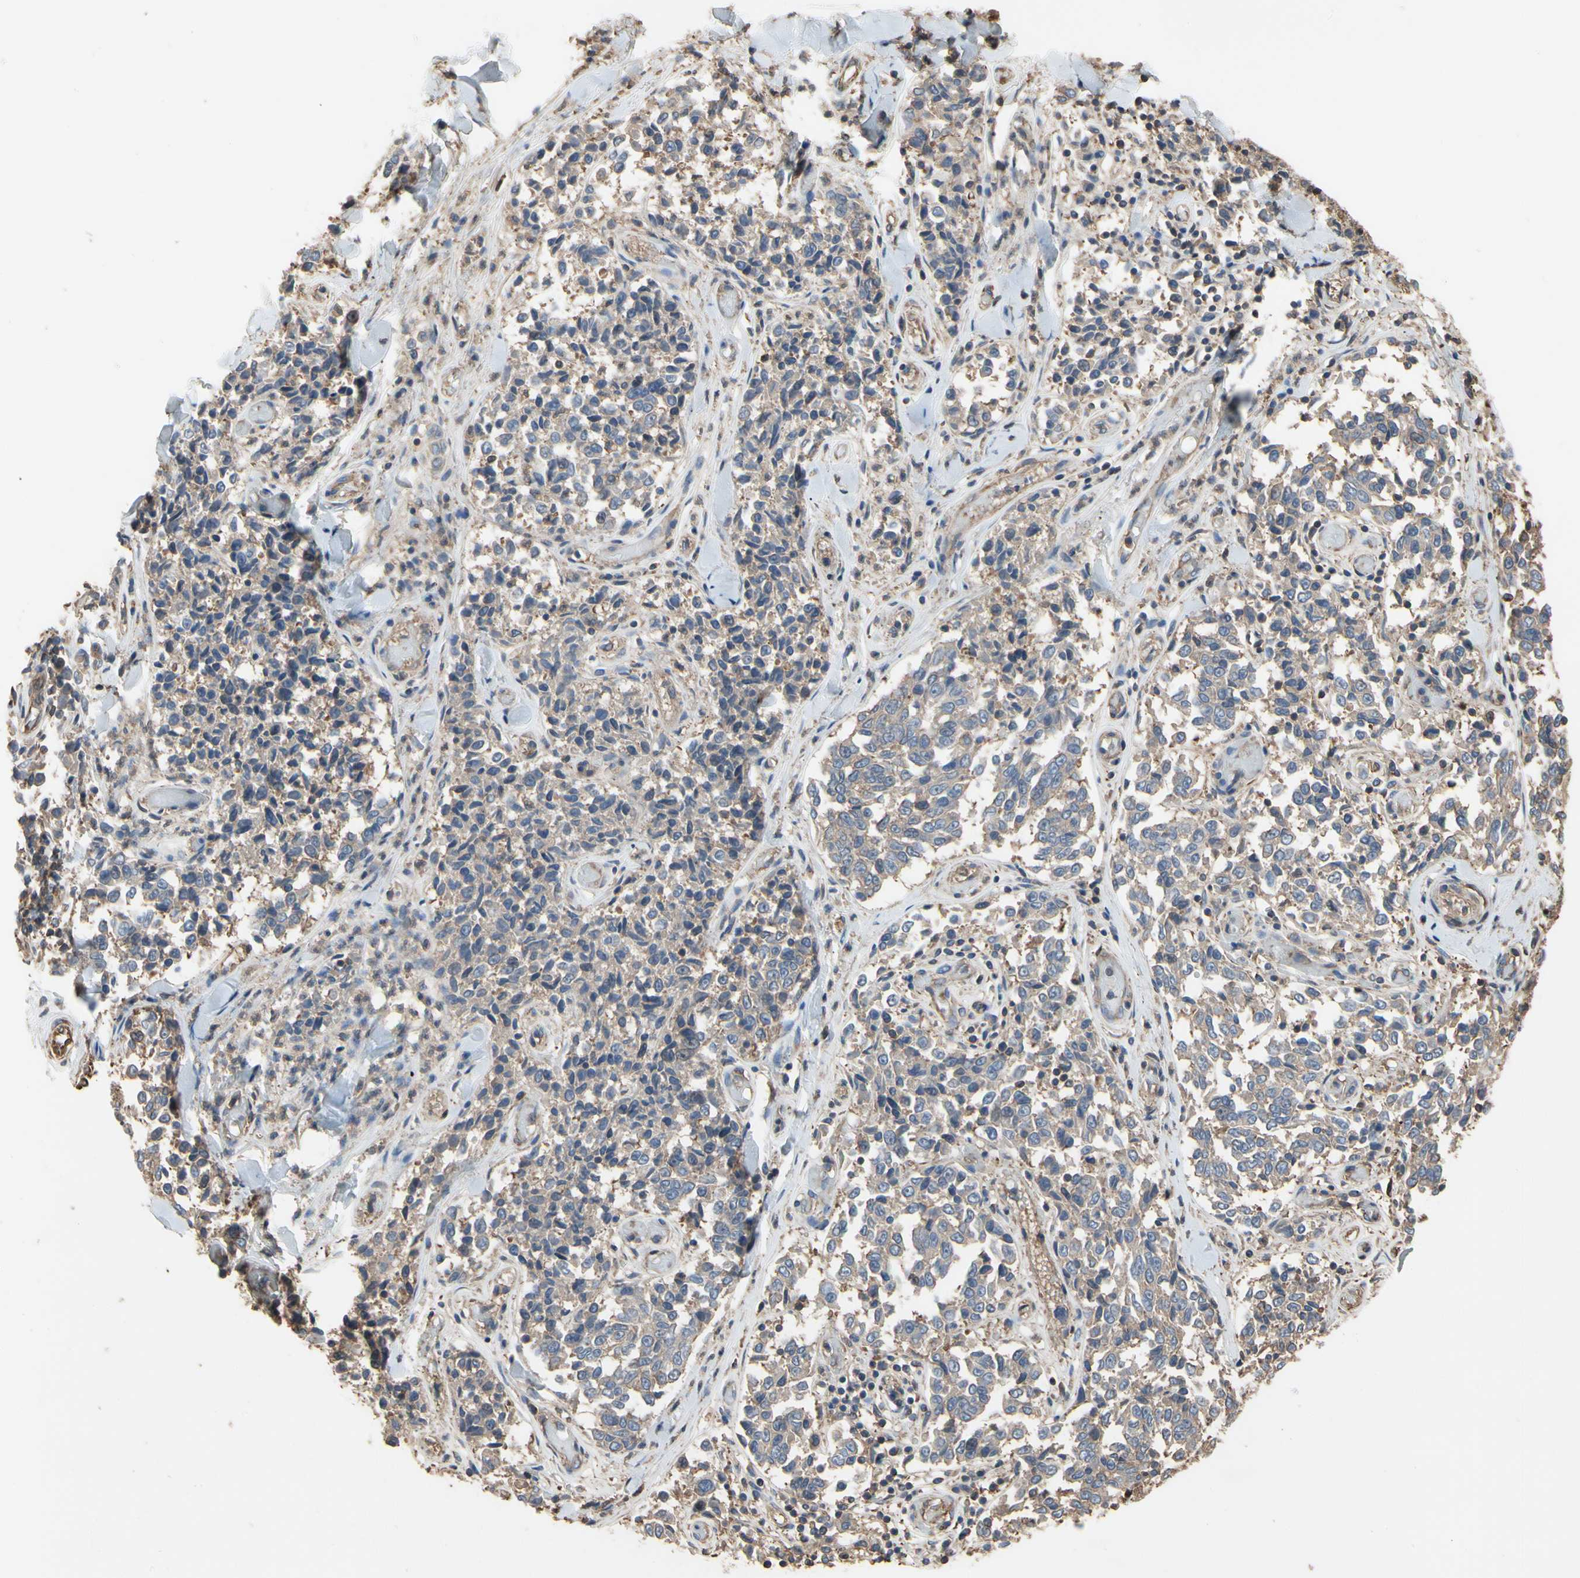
{"staining": {"intensity": "weak", "quantity": "25%-75%", "location": "cytoplasmic/membranous"}, "tissue": "melanoma", "cell_type": "Tumor cells", "image_type": "cancer", "snomed": [{"axis": "morphology", "description": "Malignant melanoma, NOS"}, {"axis": "topography", "description": "Skin"}], "caption": "This is an image of IHC staining of malignant melanoma, which shows weak staining in the cytoplasmic/membranous of tumor cells.", "gene": "PDZK1", "patient": {"sex": "female", "age": 64}}